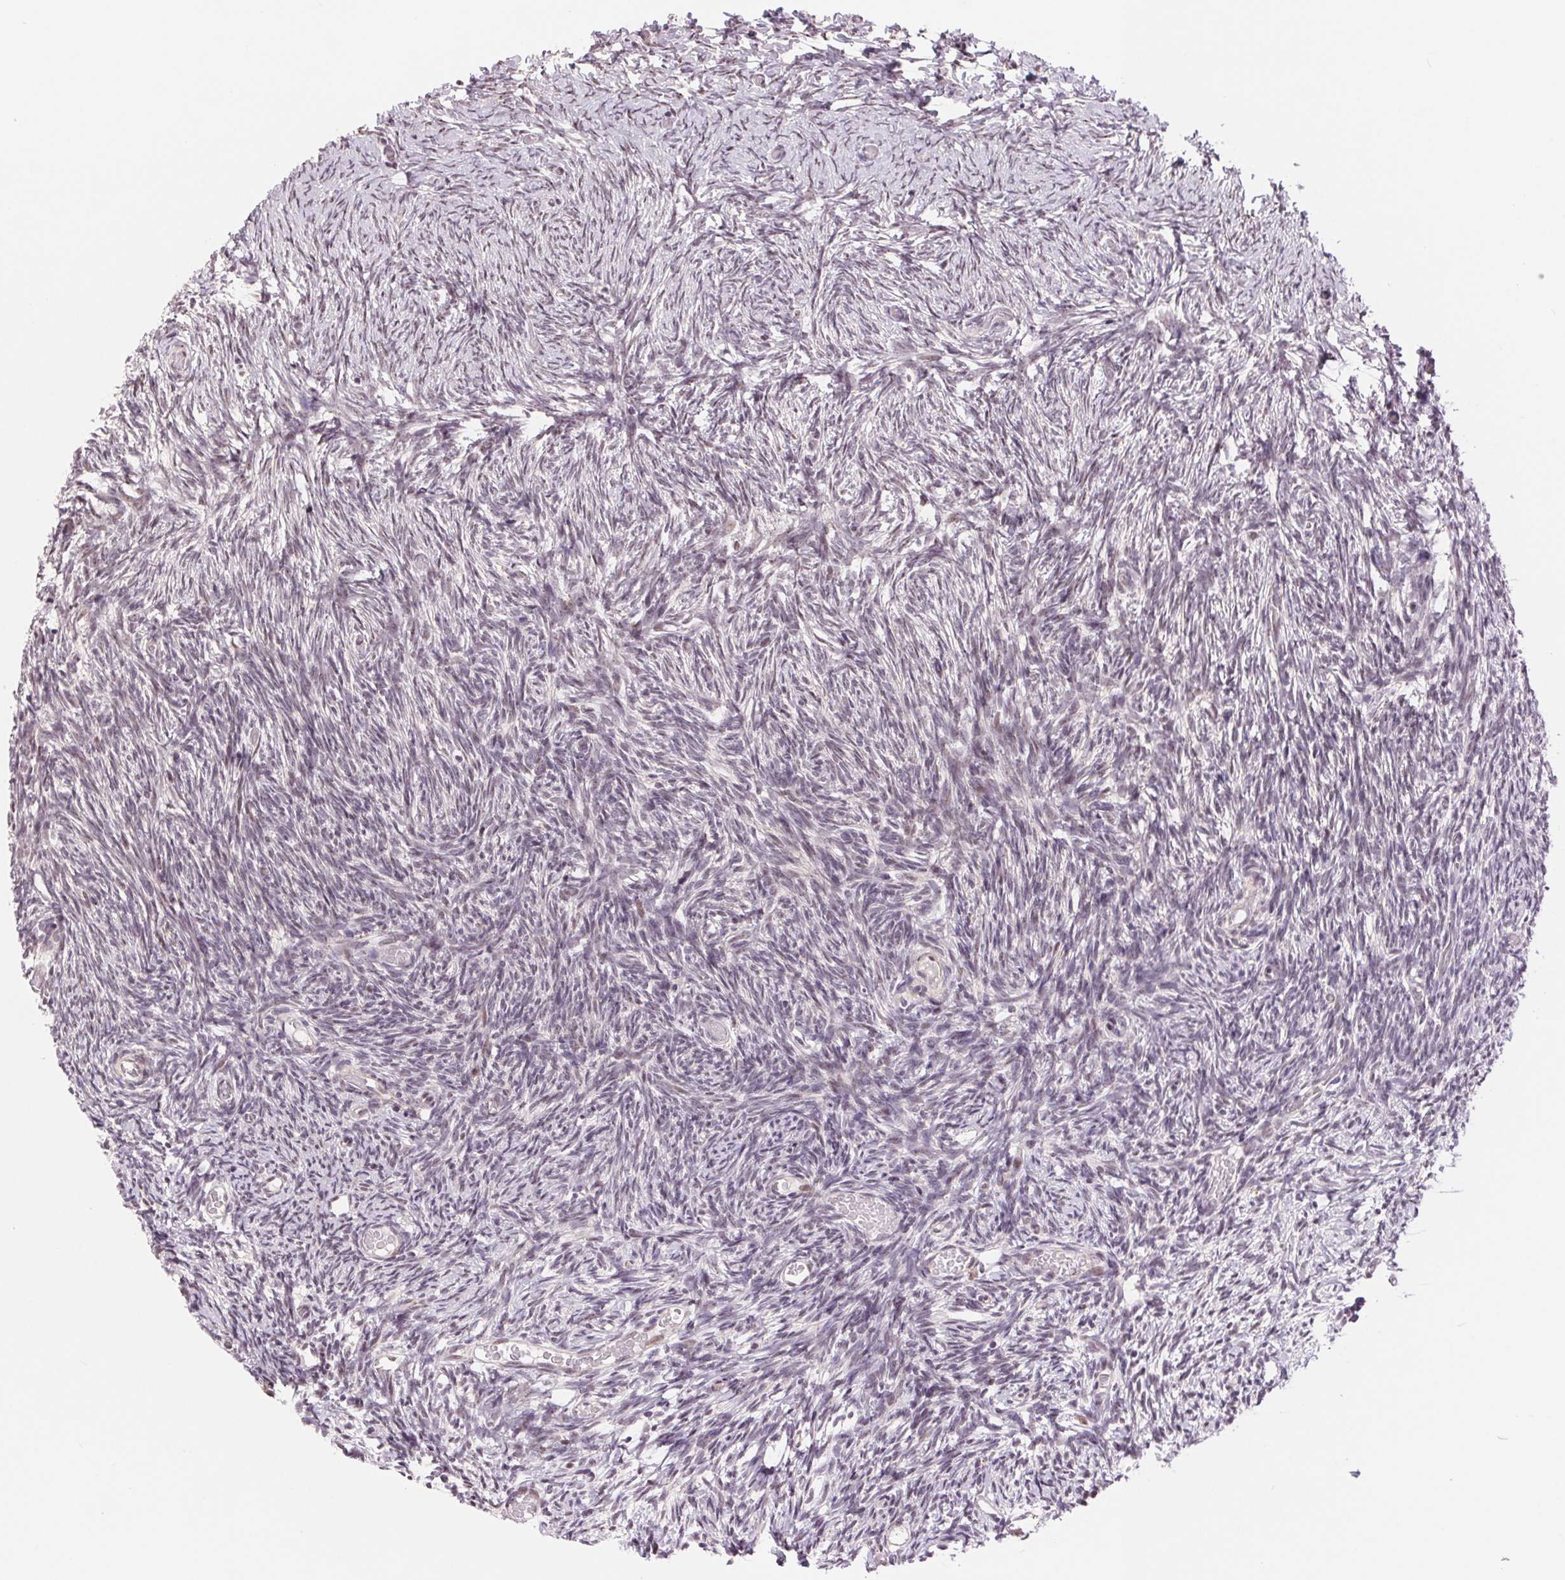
{"staining": {"intensity": "weak", "quantity": "25%-75%", "location": "cytoplasmic/membranous"}, "tissue": "ovary", "cell_type": "Follicle cells", "image_type": "normal", "snomed": [{"axis": "morphology", "description": "Normal tissue, NOS"}, {"axis": "topography", "description": "Ovary"}], "caption": "Immunohistochemistry histopathology image of normal ovary: ovary stained using immunohistochemistry exhibits low levels of weak protein expression localized specifically in the cytoplasmic/membranous of follicle cells, appearing as a cytoplasmic/membranous brown color.", "gene": "CHMP4B", "patient": {"sex": "female", "age": 39}}